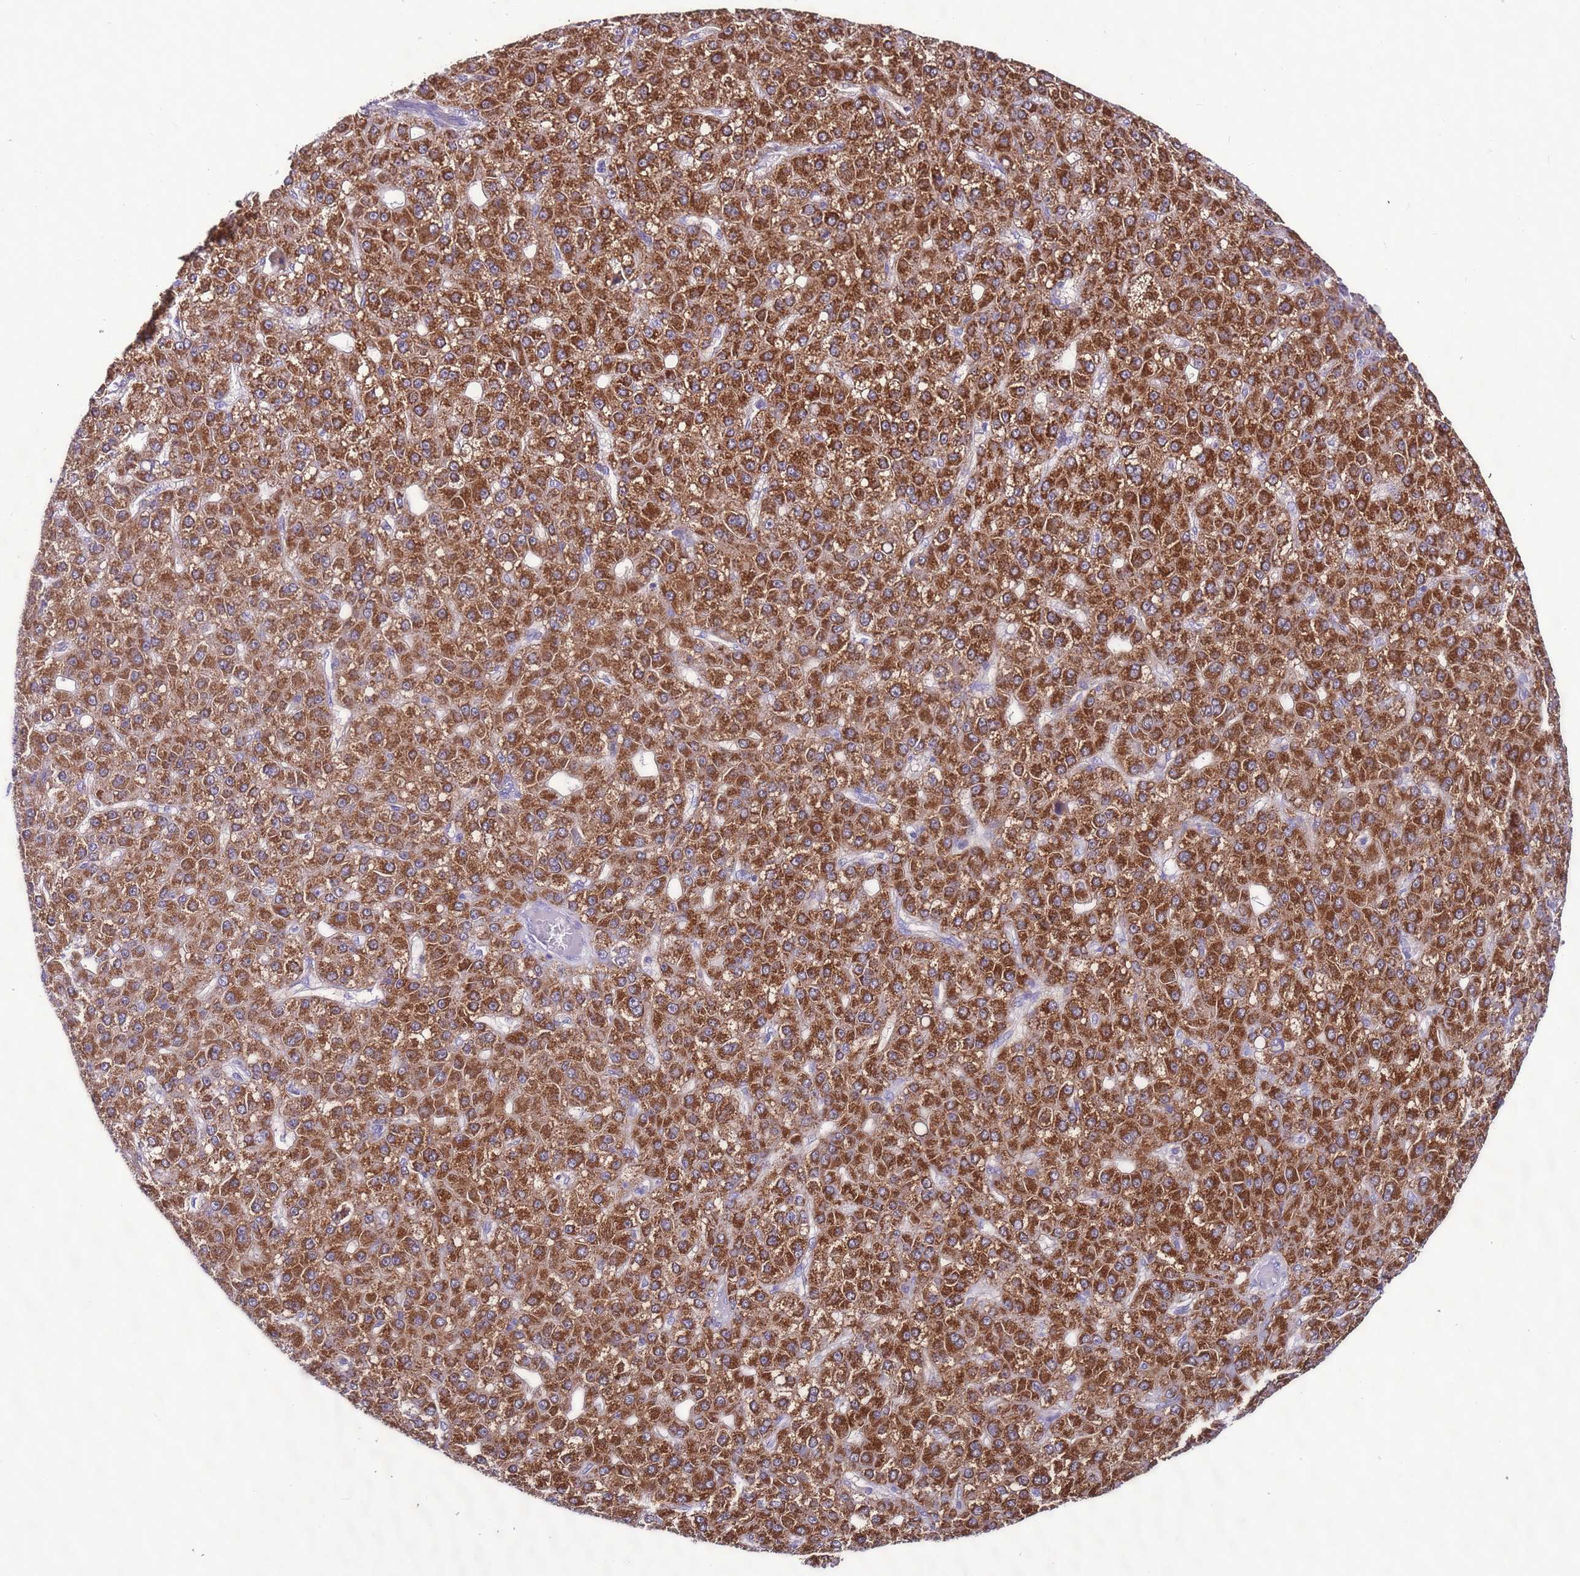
{"staining": {"intensity": "strong", "quantity": ">75%", "location": "cytoplasmic/membranous"}, "tissue": "liver cancer", "cell_type": "Tumor cells", "image_type": "cancer", "snomed": [{"axis": "morphology", "description": "Carcinoma, Hepatocellular, NOS"}, {"axis": "topography", "description": "Liver"}], "caption": "Immunohistochemistry (IHC) of human liver cancer (hepatocellular carcinoma) demonstrates high levels of strong cytoplasmic/membranous staining in about >75% of tumor cells.", "gene": "UEVLD", "patient": {"sex": "male", "age": 67}}